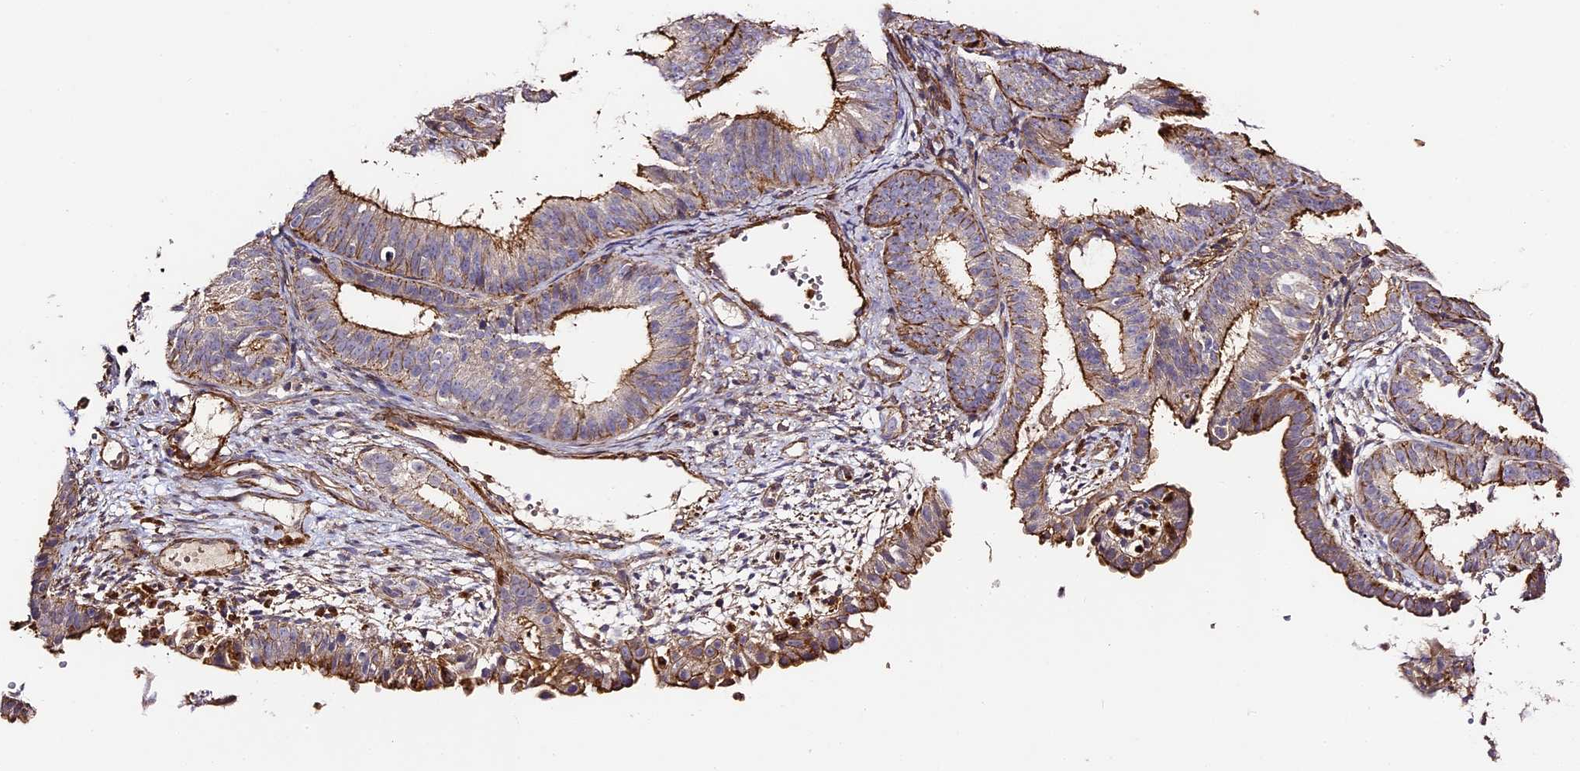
{"staining": {"intensity": "moderate", "quantity": "25%-75%", "location": "cytoplasmic/membranous"}, "tissue": "endometrial cancer", "cell_type": "Tumor cells", "image_type": "cancer", "snomed": [{"axis": "morphology", "description": "Adenocarcinoma, NOS"}, {"axis": "topography", "description": "Endometrium"}], "caption": "Human endometrial adenocarcinoma stained with a protein marker displays moderate staining in tumor cells.", "gene": "RAPSN", "patient": {"sex": "female", "age": 51}}